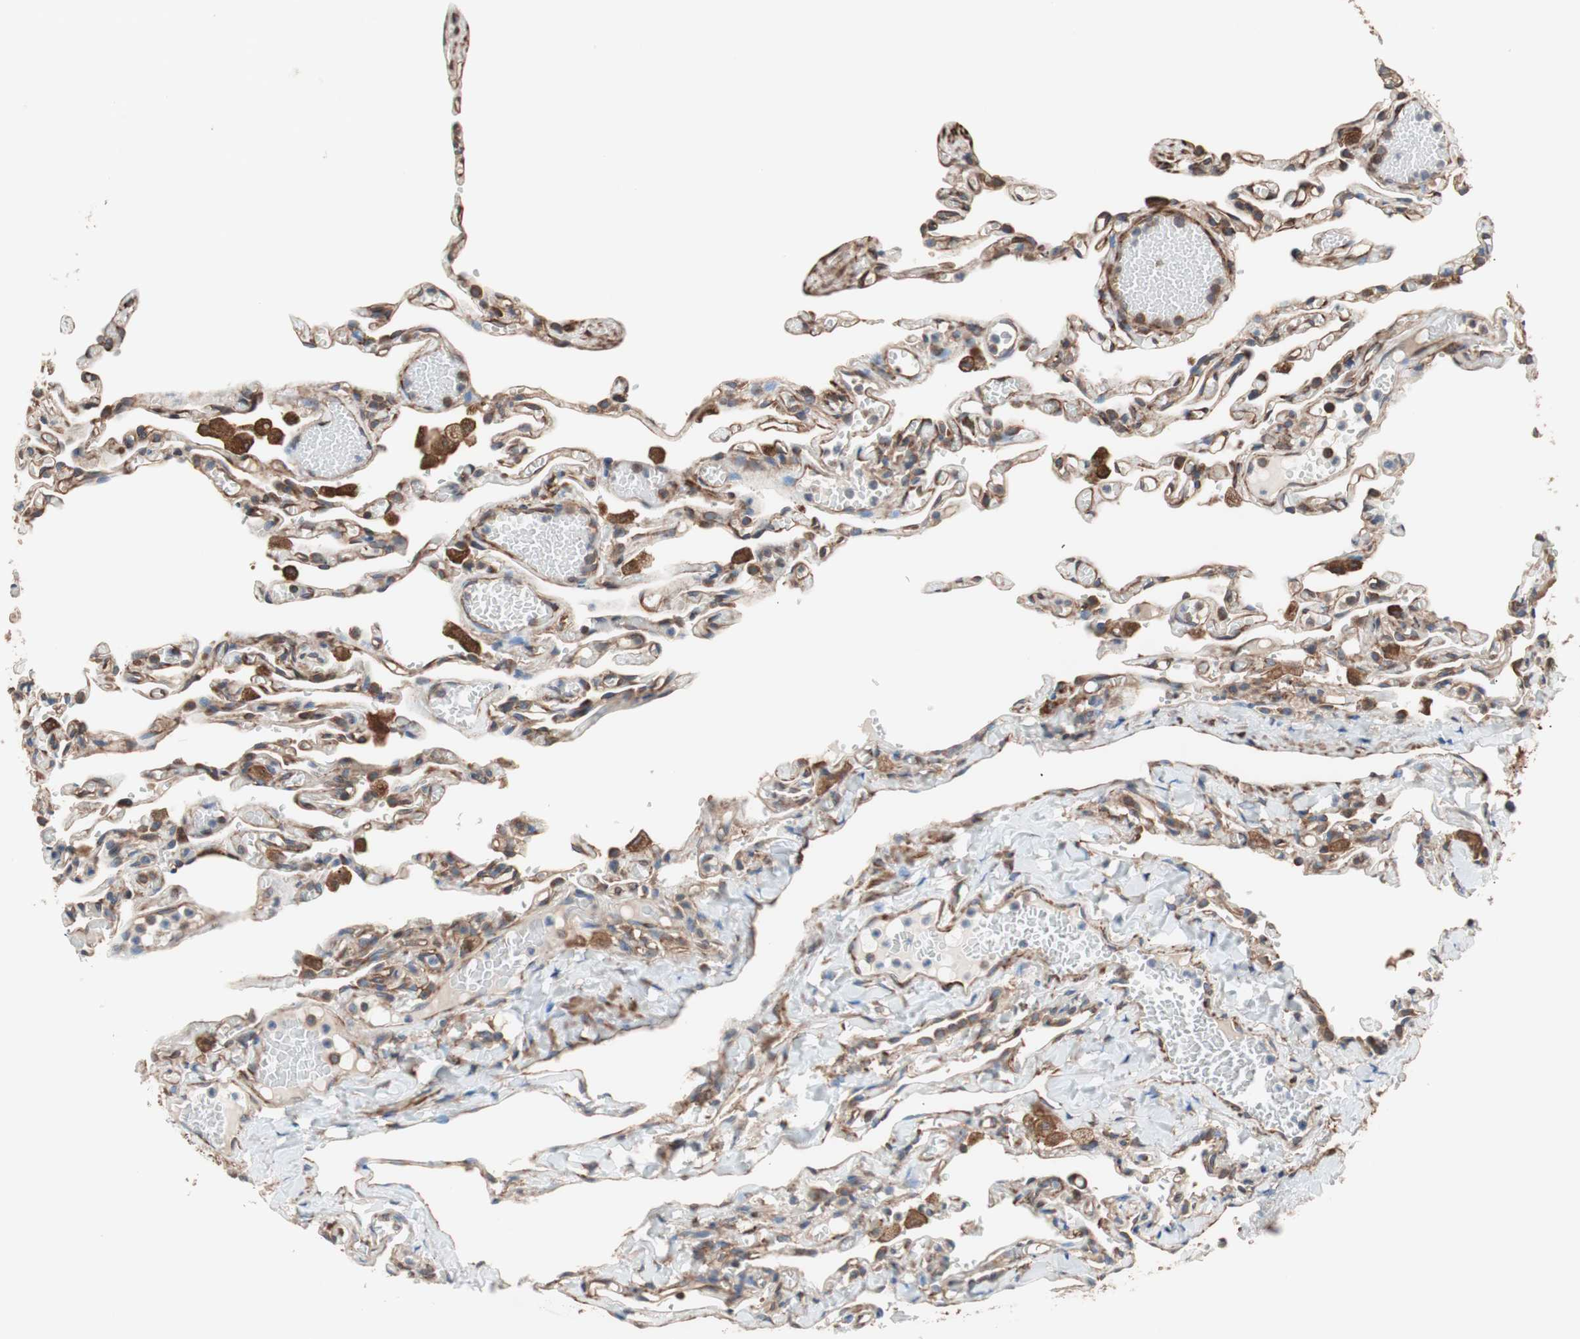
{"staining": {"intensity": "moderate", "quantity": ">75%", "location": "cytoplasmic/membranous"}, "tissue": "lung", "cell_type": "Alveolar cells", "image_type": "normal", "snomed": [{"axis": "morphology", "description": "Normal tissue, NOS"}, {"axis": "topography", "description": "Lung"}], "caption": "Immunohistochemistry (IHC) (DAB (3,3'-diaminobenzidine)) staining of normal human lung exhibits moderate cytoplasmic/membranous protein positivity in approximately >75% of alveolar cells. (Brightfield microscopy of DAB IHC at high magnification).", "gene": "GPSM2", "patient": {"sex": "male", "age": 21}}